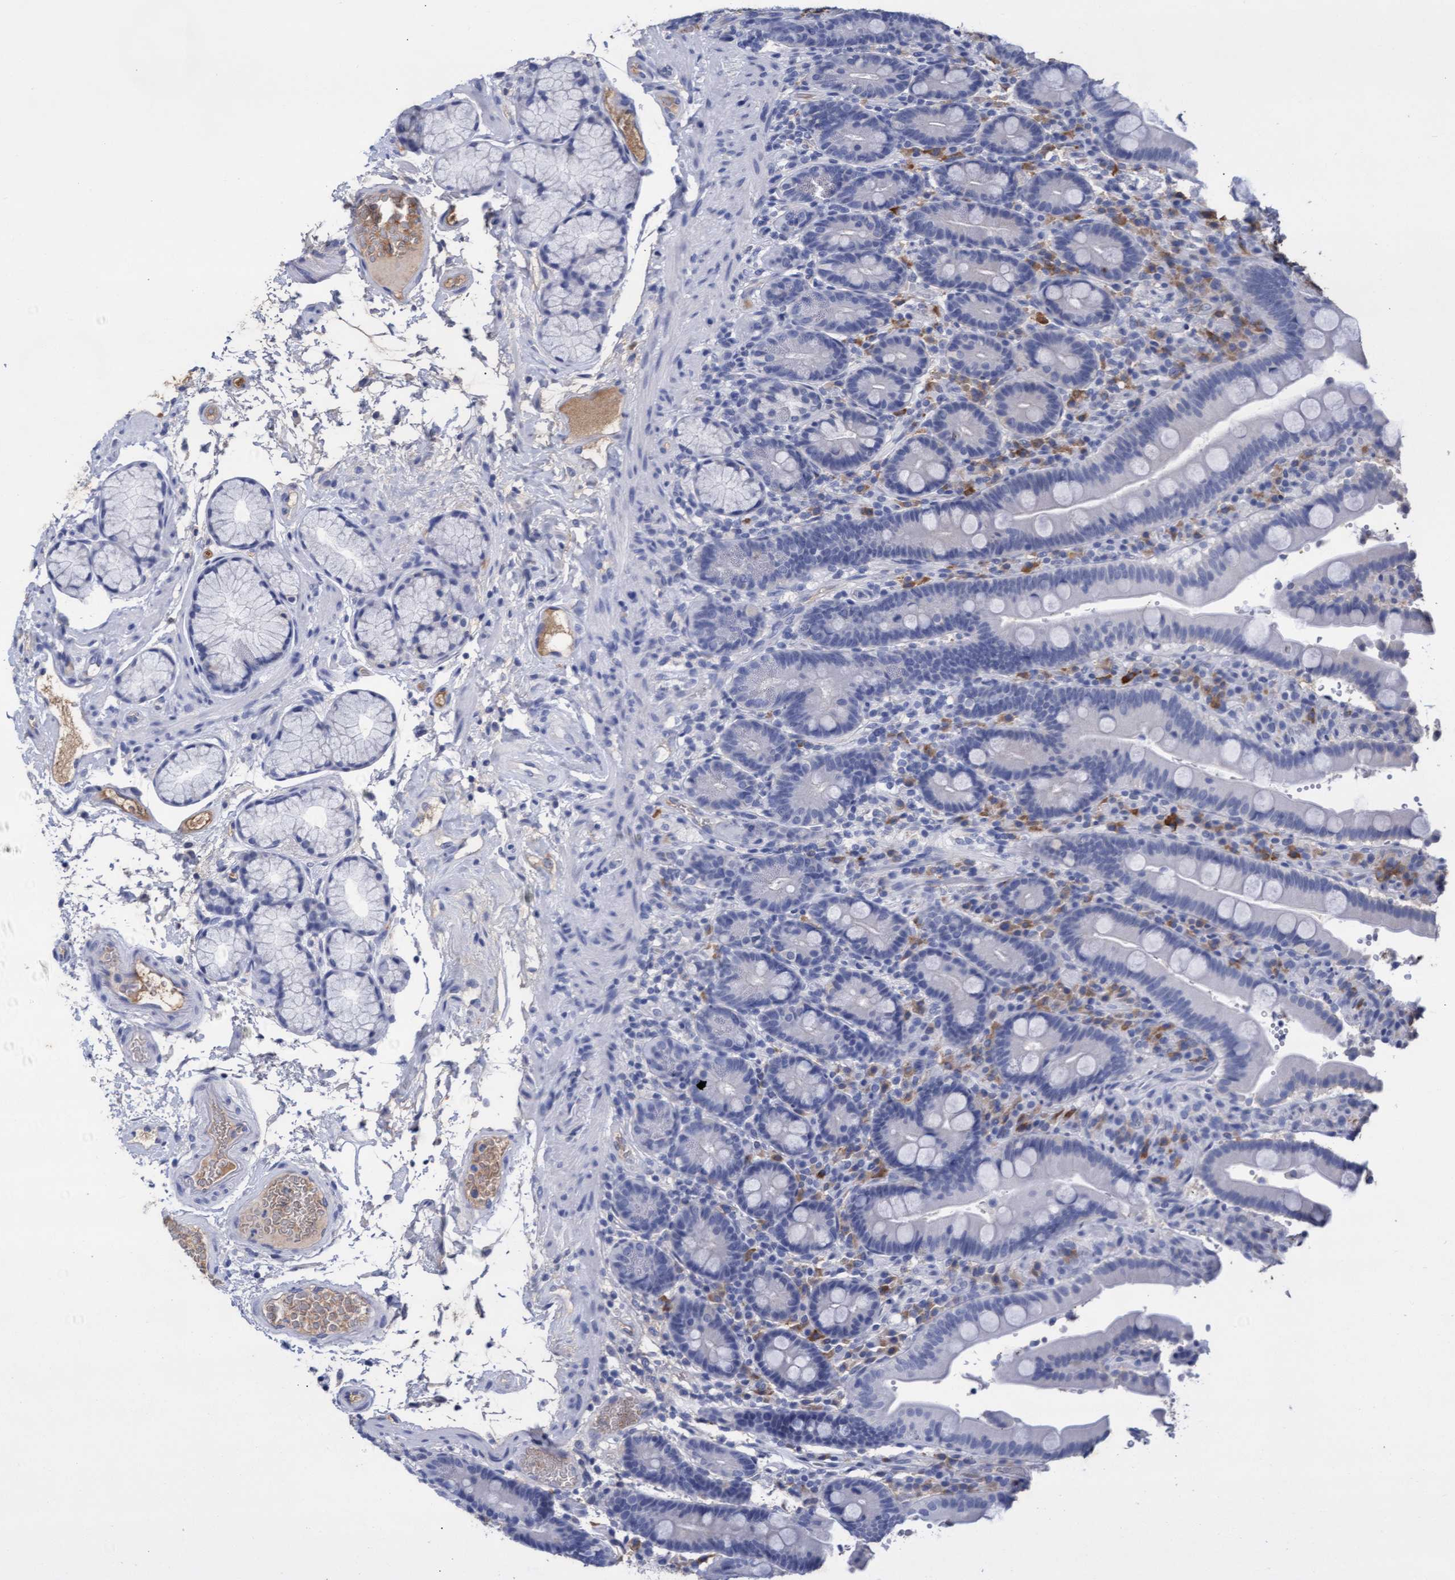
{"staining": {"intensity": "negative", "quantity": "none", "location": "none"}, "tissue": "duodenum", "cell_type": "Glandular cells", "image_type": "normal", "snomed": [{"axis": "morphology", "description": "Normal tissue, NOS"}, {"axis": "topography", "description": "Small intestine, NOS"}], "caption": "An IHC micrograph of unremarkable duodenum is shown. There is no staining in glandular cells of duodenum.", "gene": "GPR39", "patient": {"sex": "female", "age": 71}}